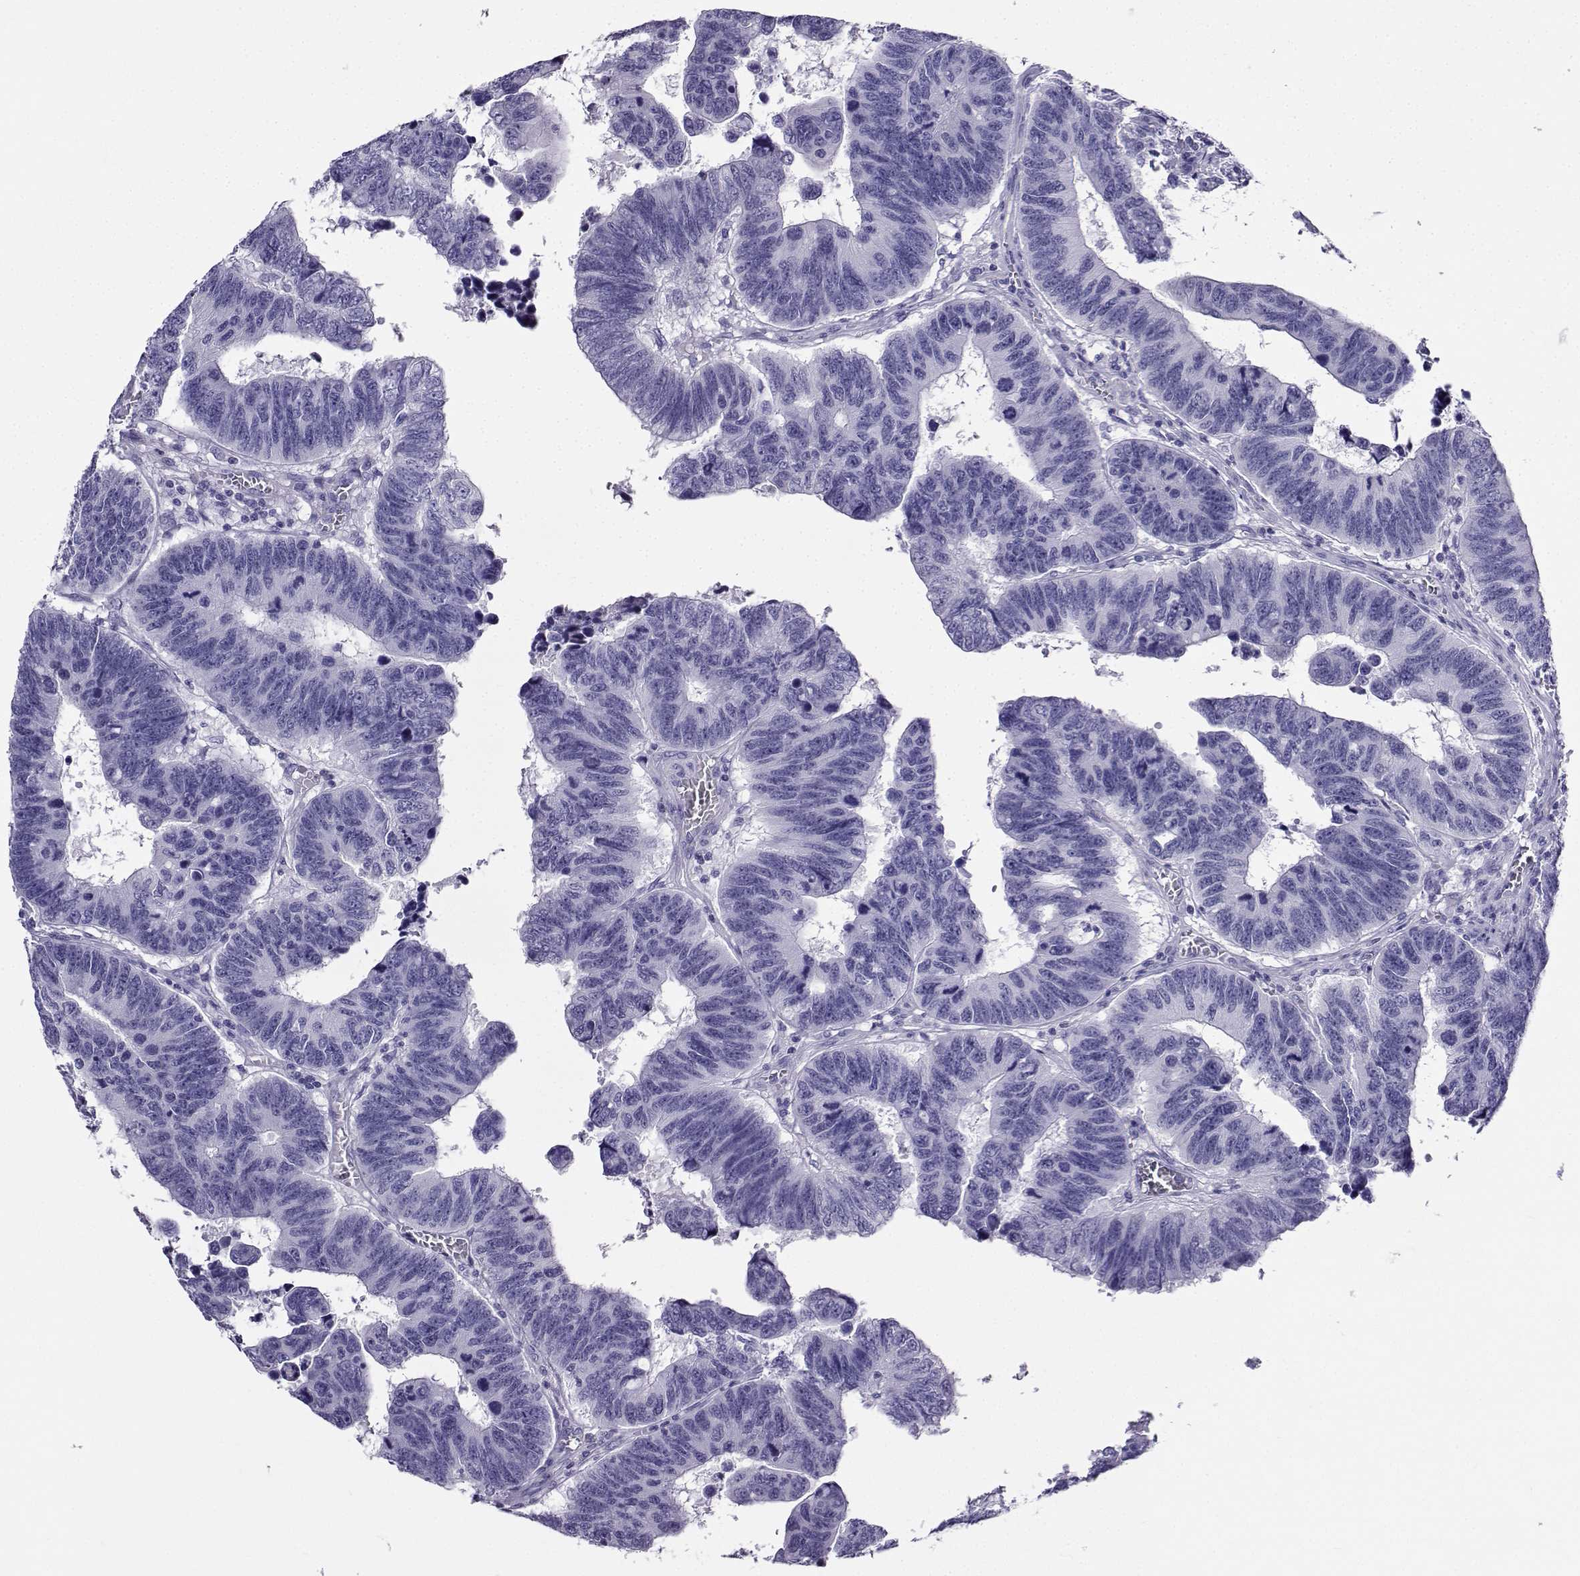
{"staining": {"intensity": "negative", "quantity": "none", "location": "none"}, "tissue": "colorectal cancer", "cell_type": "Tumor cells", "image_type": "cancer", "snomed": [{"axis": "morphology", "description": "Adenocarcinoma, NOS"}, {"axis": "topography", "description": "Appendix"}, {"axis": "topography", "description": "Colon"}, {"axis": "topography", "description": "Cecum"}, {"axis": "topography", "description": "Colon asc"}], "caption": "Tumor cells are negative for brown protein staining in colorectal cancer.", "gene": "CD109", "patient": {"sex": "female", "age": 85}}